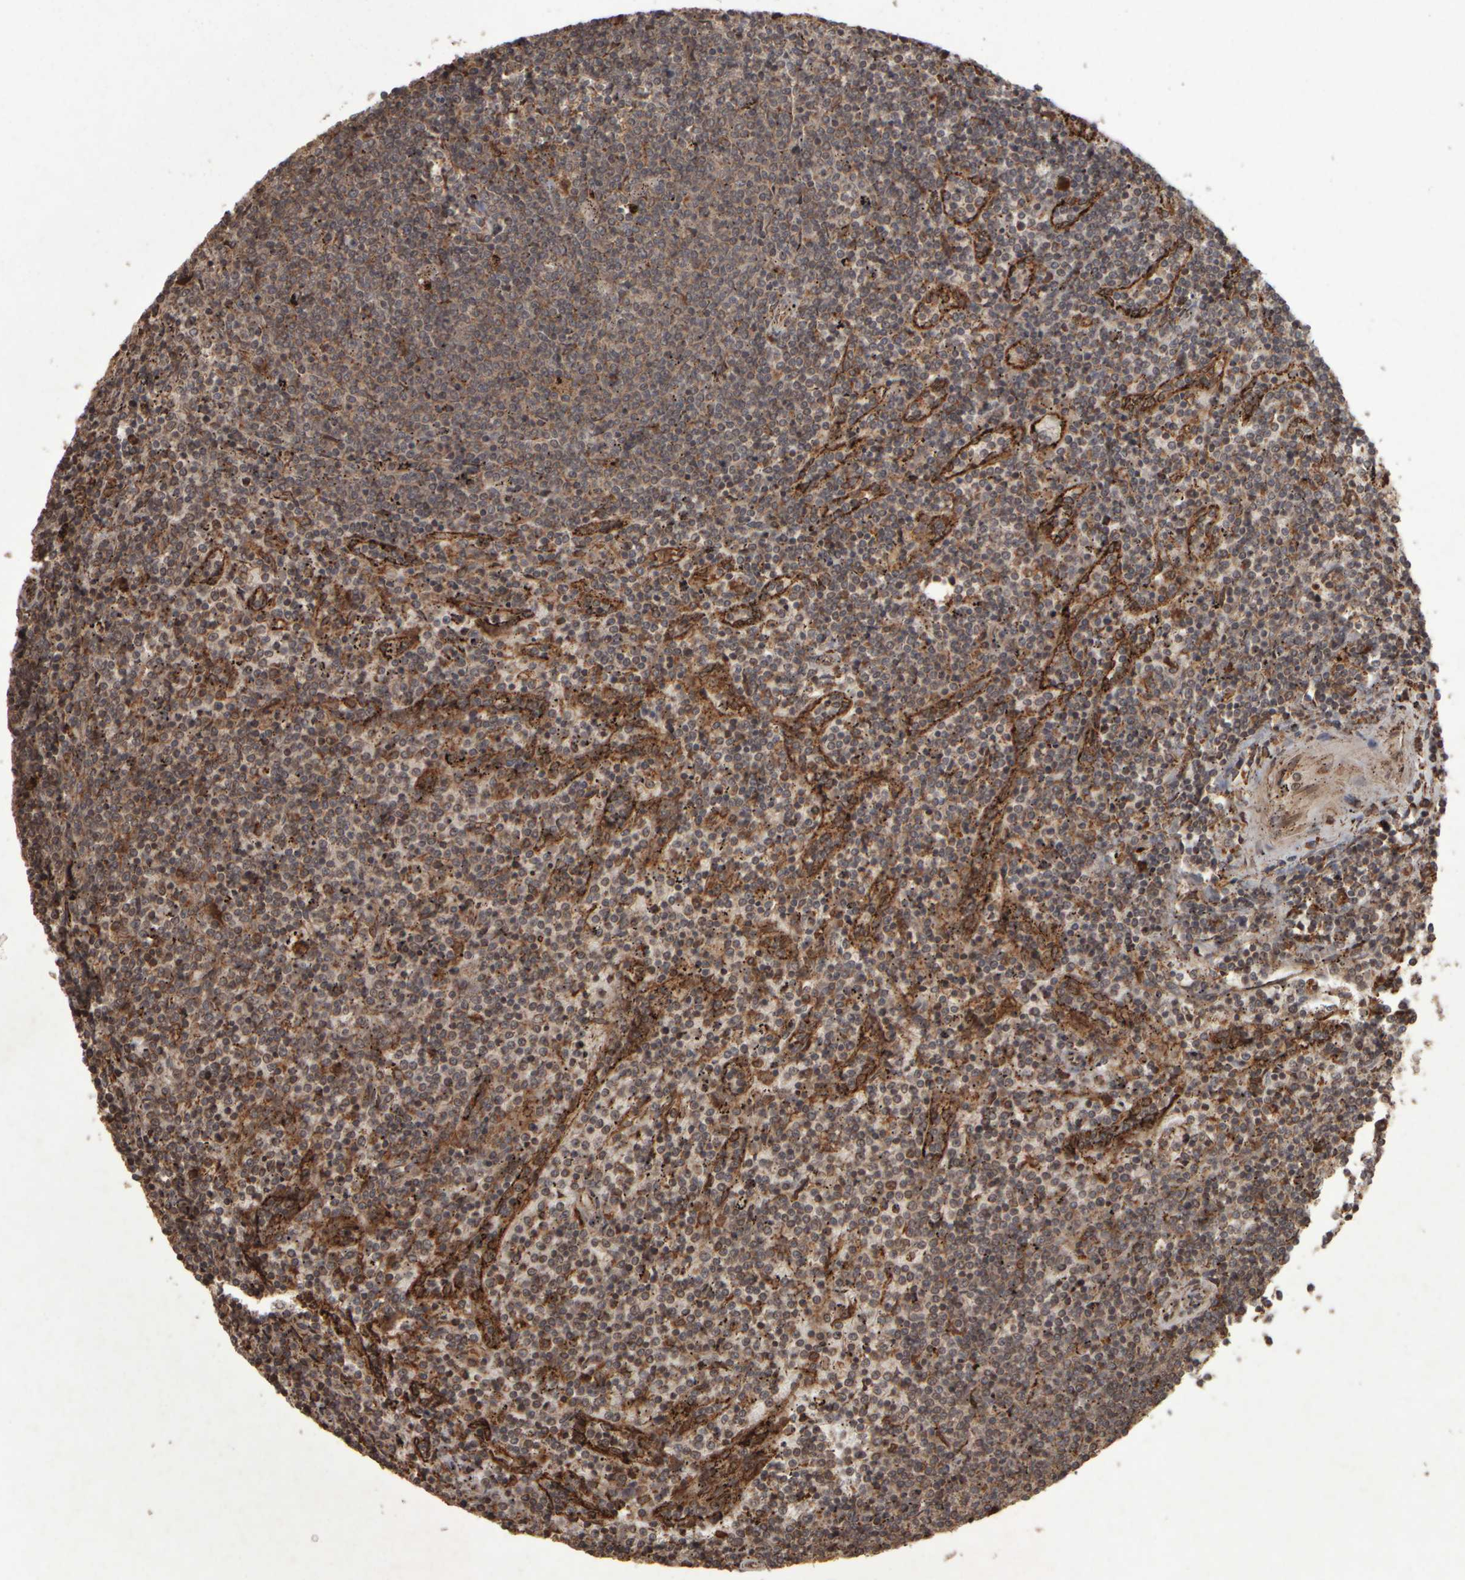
{"staining": {"intensity": "weak", "quantity": ">75%", "location": "cytoplasmic/membranous"}, "tissue": "lymphoma", "cell_type": "Tumor cells", "image_type": "cancer", "snomed": [{"axis": "morphology", "description": "Malignant lymphoma, non-Hodgkin's type, Low grade"}, {"axis": "topography", "description": "Spleen"}], "caption": "Immunohistochemistry (IHC) of malignant lymphoma, non-Hodgkin's type (low-grade) demonstrates low levels of weak cytoplasmic/membranous staining in approximately >75% of tumor cells.", "gene": "AGBL3", "patient": {"sex": "female", "age": 50}}